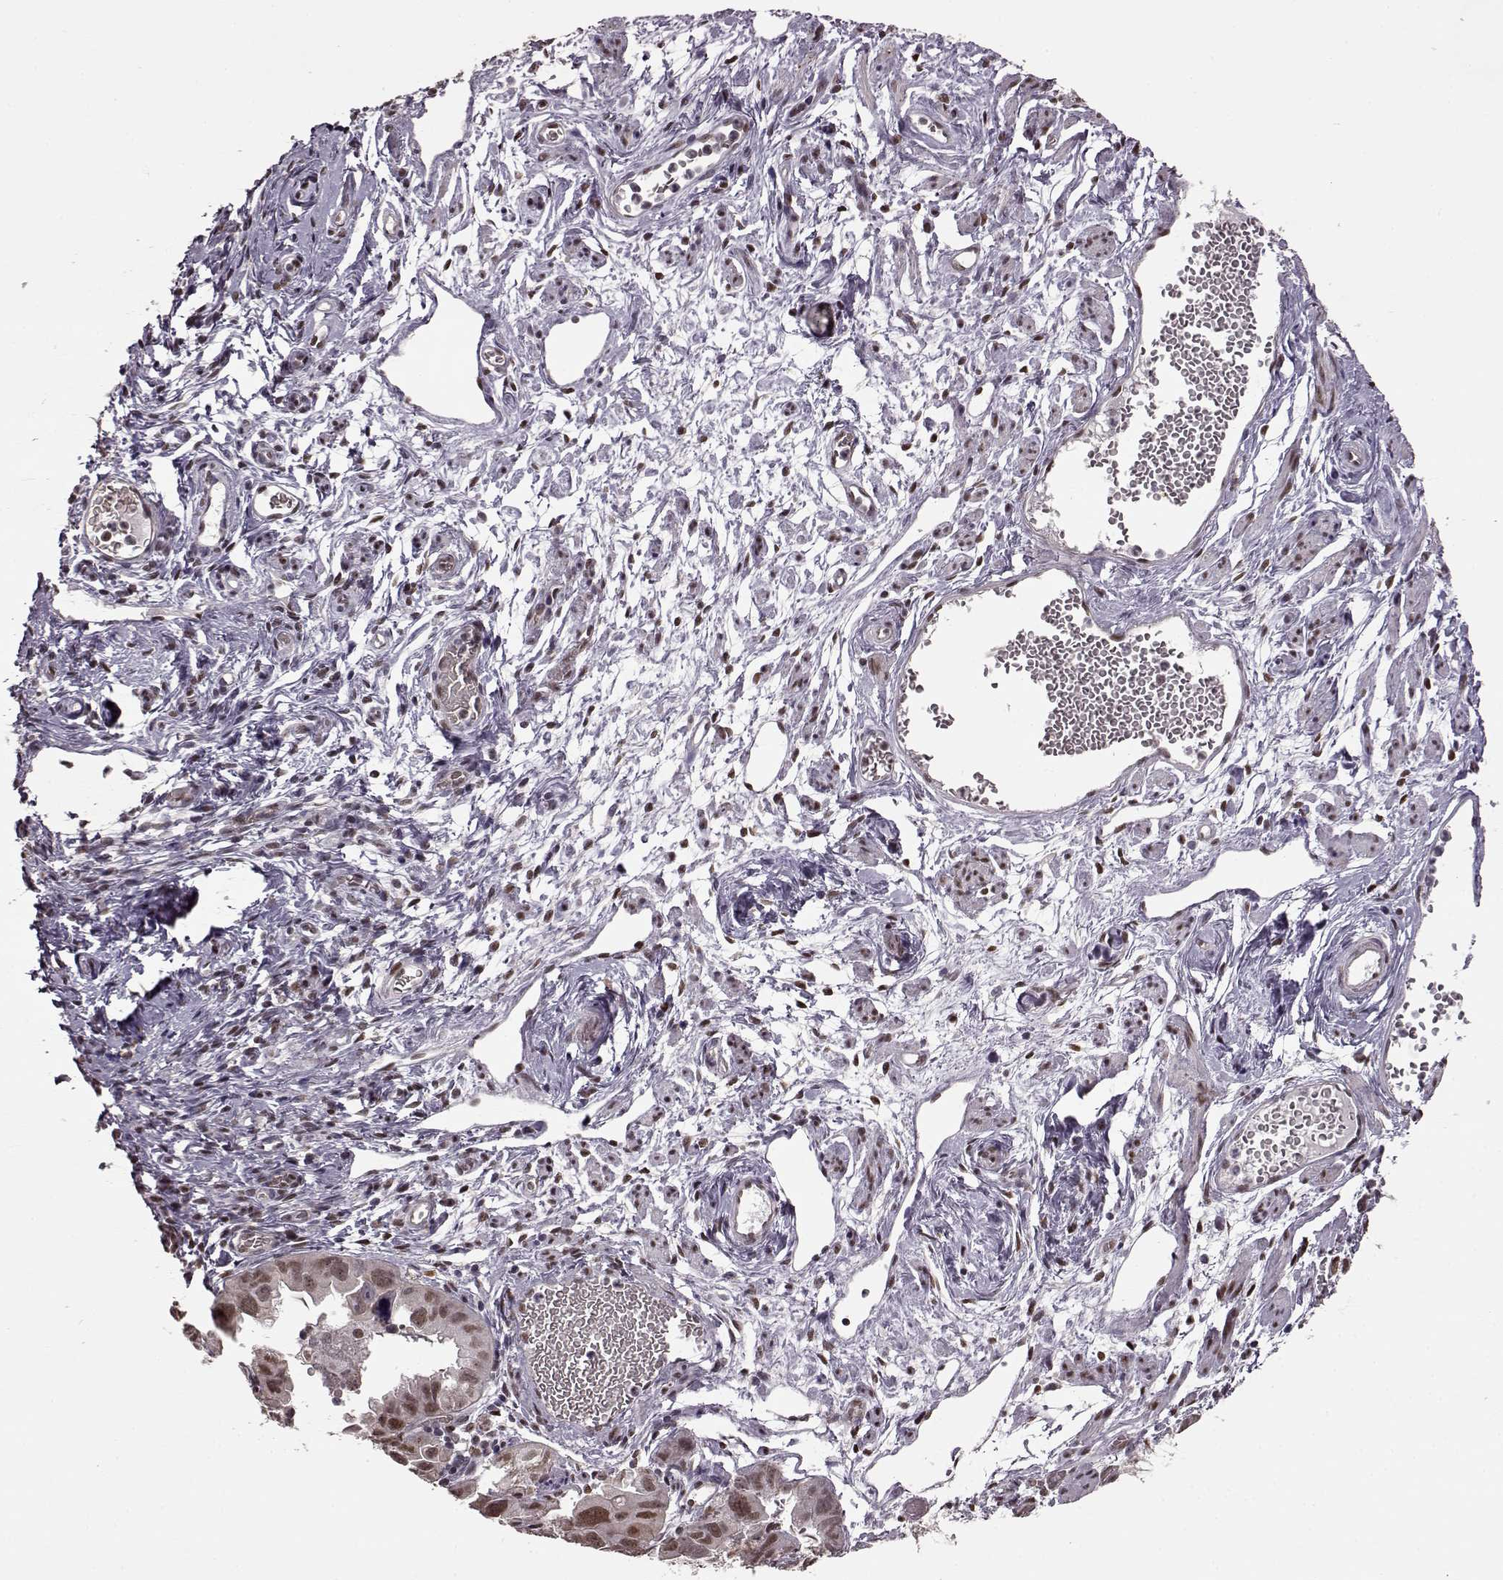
{"staining": {"intensity": "moderate", "quantity": ">75%", "location": "nuclear"}, "tissue": "ovarian cancer", "cell_type": "Tumor cells", "image_type": "cancer", "snomed": [{"axis": "morphology", "description": "Carcinoma, endometroid"}, {"axis": "topography", "description": "Ovary"}], "caption": "Approximately >75% of tumor cells in ovarian cancer exhibit moderate nuclear protein expression as visualized by brown immunohistochemical staining.", "gene": "FTO", "patient": {"sex": "female", "age": 85}}